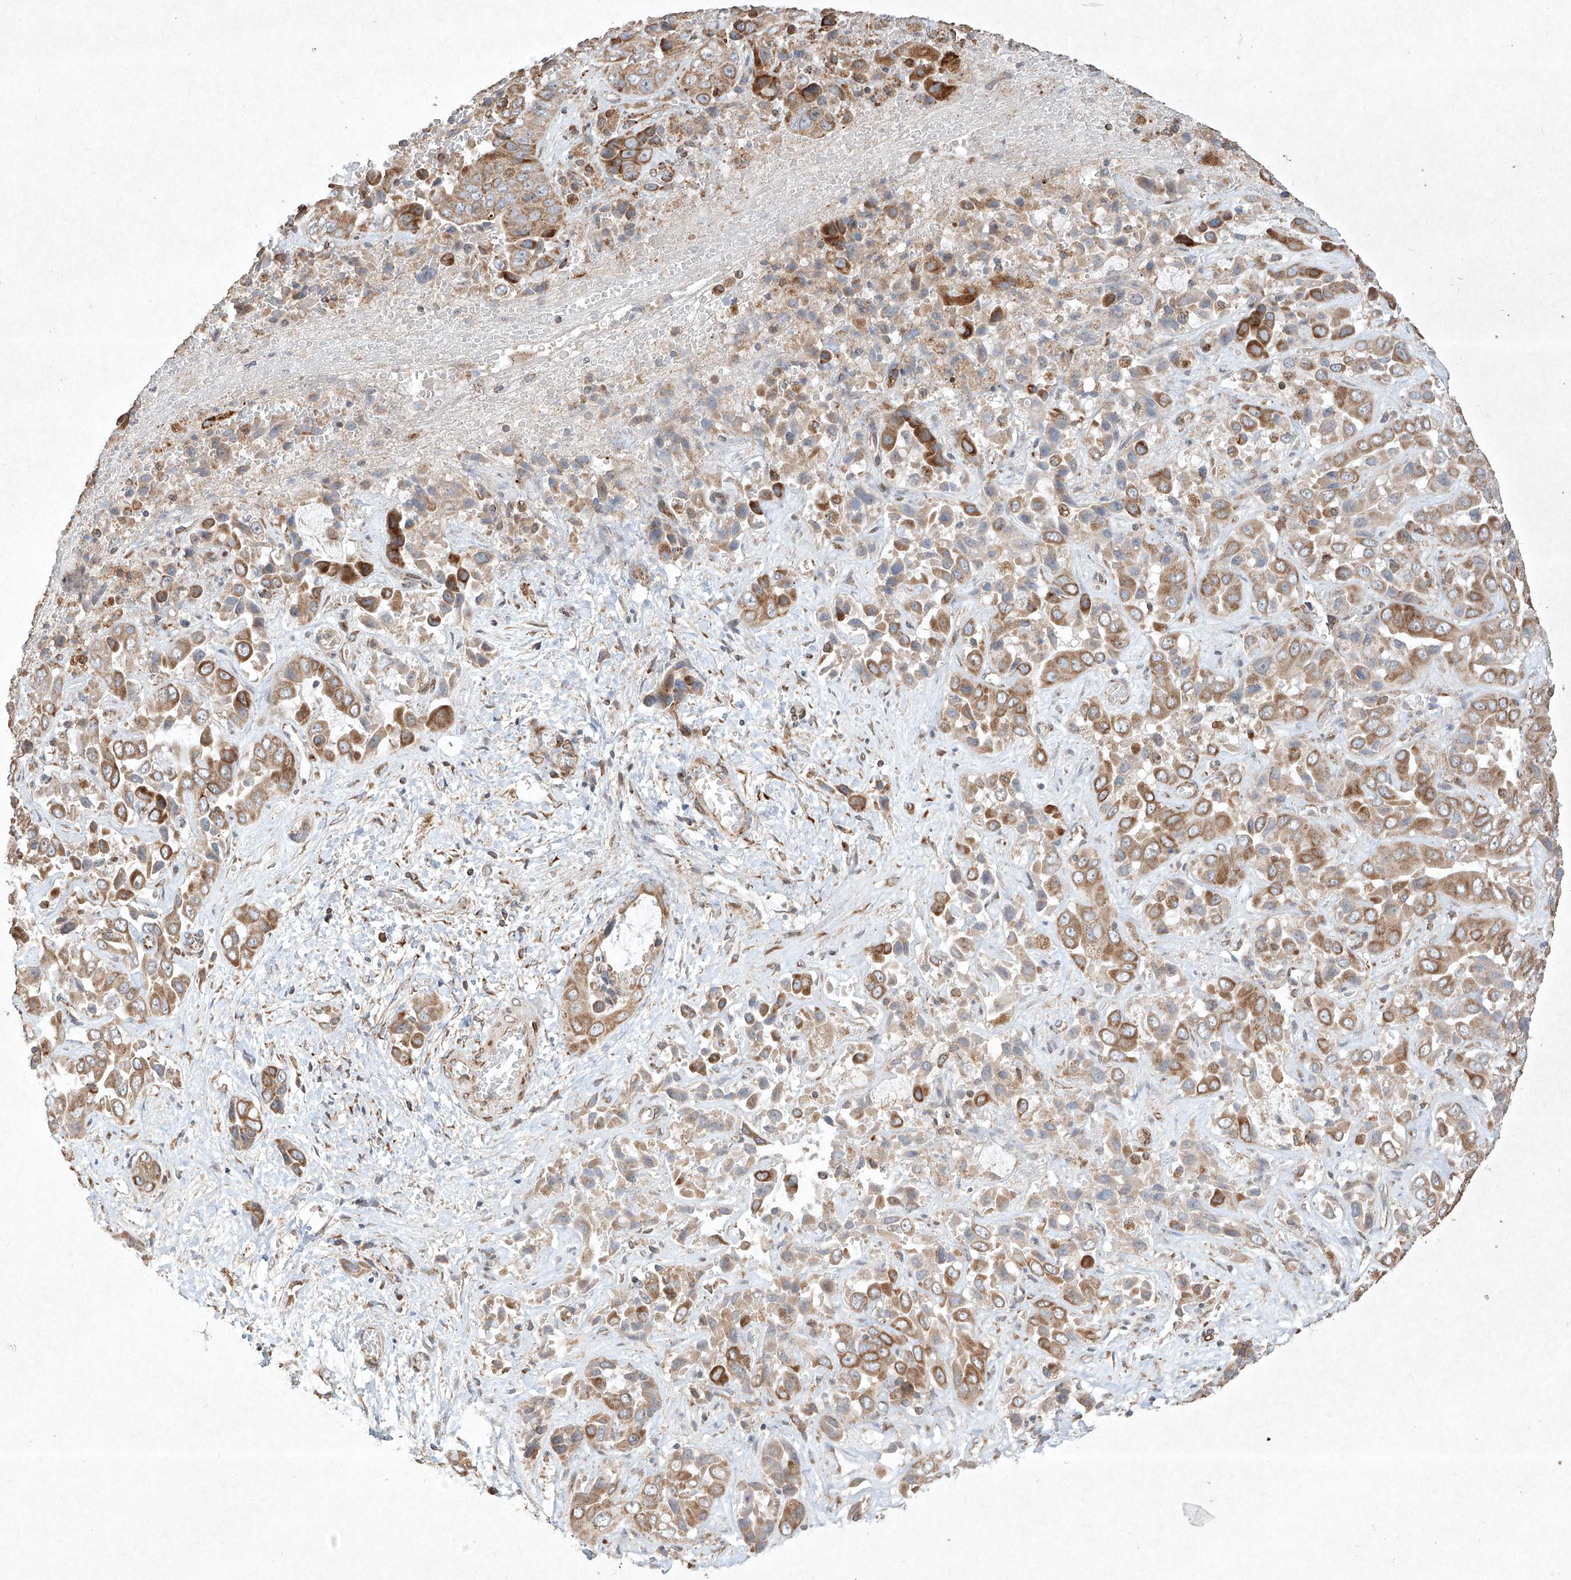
{"staining": {"intensity": "strong", "quantity": "25%-75%", "location": "cytoplasmic/membranous"}, "tissue": "liver cancer", "cell_type": "Tumor cells", "image_type": "cancer", "snomed": [{"axis": "morphology", "description": "Cholangiocarcinoma"}, {"axis": "topography", "description": "Liver"}], "caption": "Human liver cancer stained for a protein (brown) exhibits strong cytoplasmic/membranous positive staining in approximately 25%-75% of tumor cells.", "gene": "SEMA3B", "patient": {"sex": "female", "age": 52}}